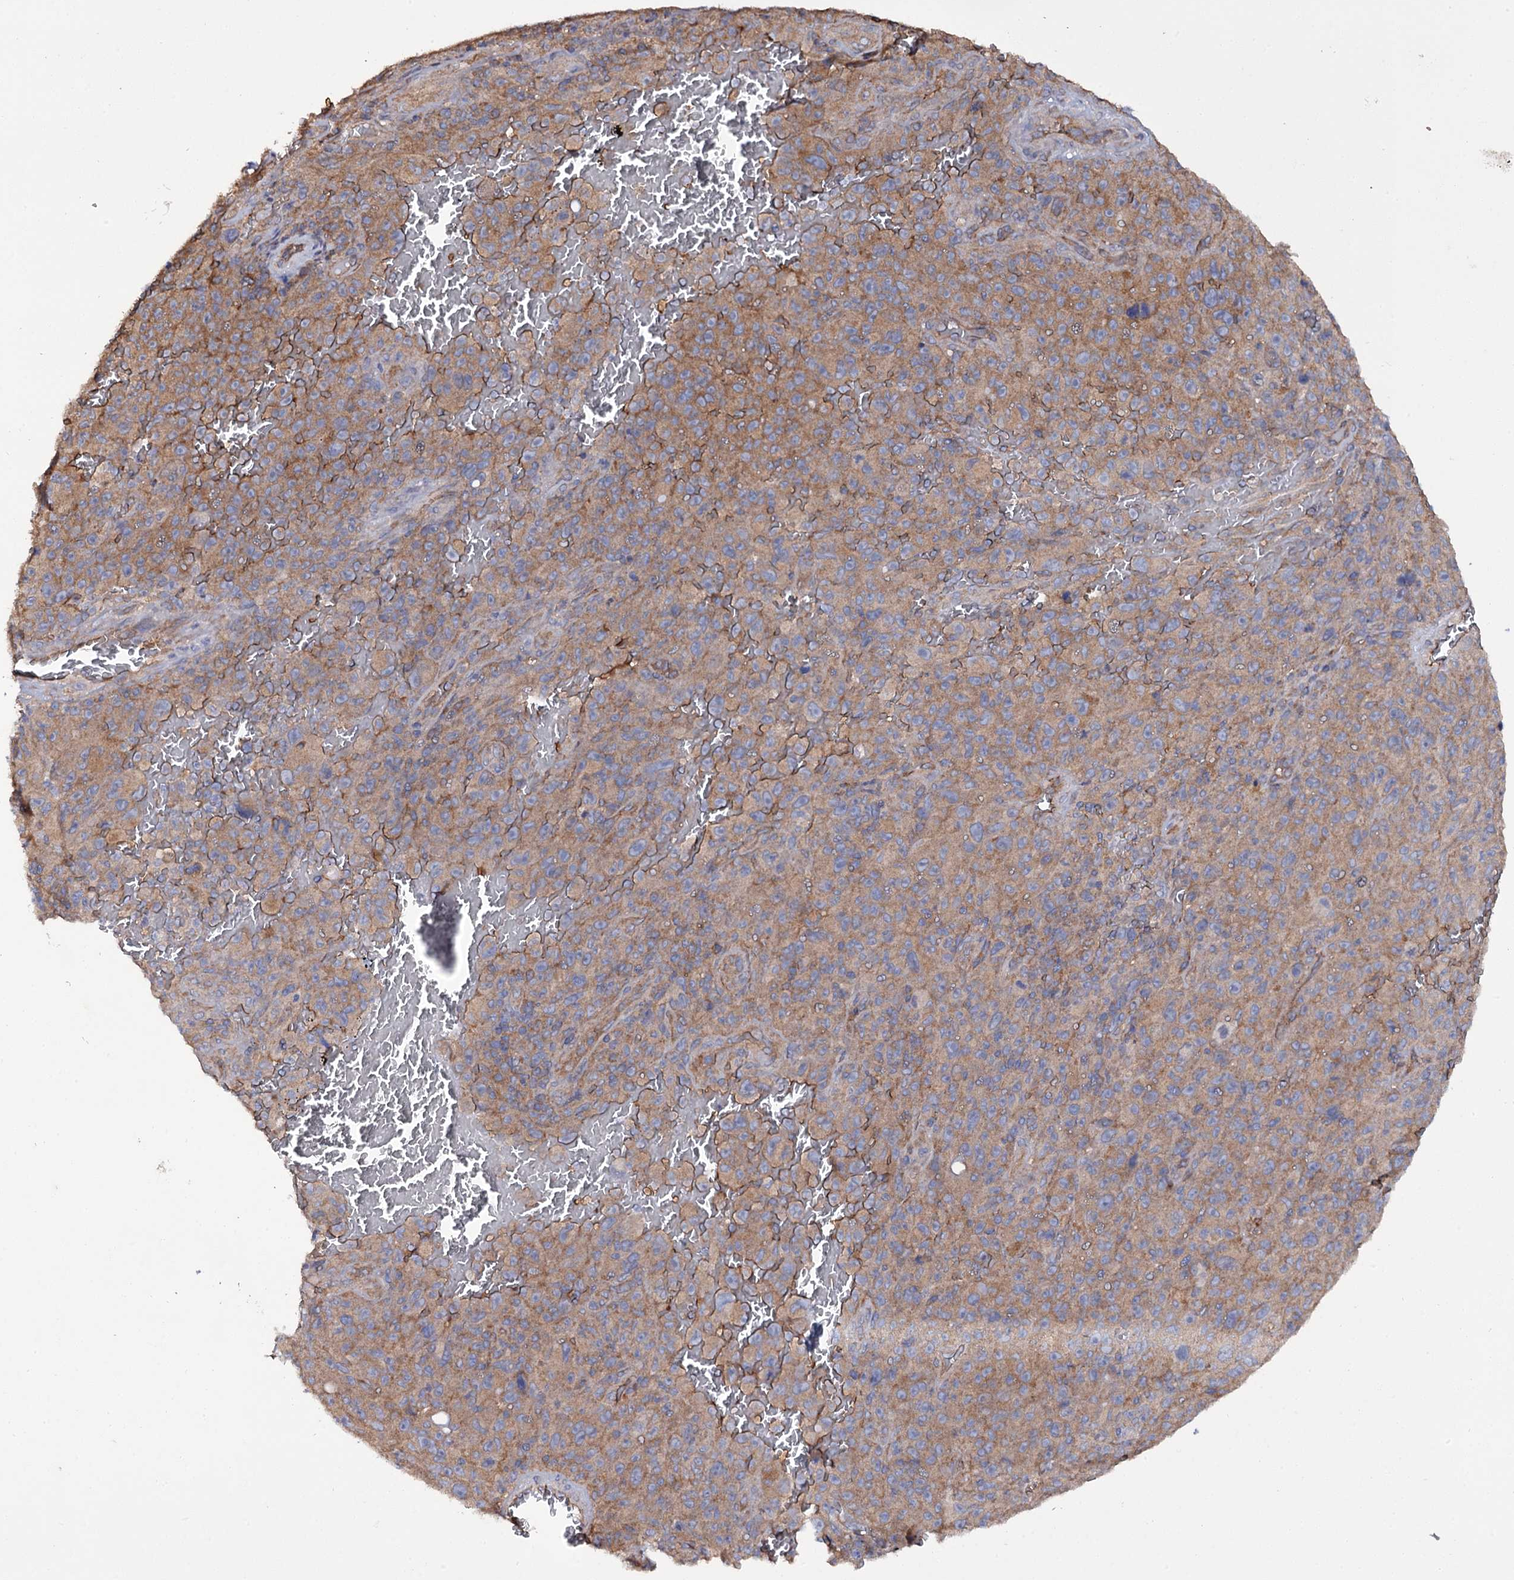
{"staining": {"intensity": "moderate", "quantity": ">75%", "location": "cytoplasmic/membranous"}, "tissue": "melanoma", "cell_type": "Tumor cells", "image_type": "cancer", "snomed": [{"axis": "morphology", "description": "Malignant melanoma, NOS"}, {"axis": "topography", "description": "Skin"}], "caption": "Brown immunohistochemical staining in melanoma displays moderate cytoplasmic/membranous expression in about >75% of tumor cells.", "gene": "TTC23", "patient": {"sex": "female", "age": 82}}